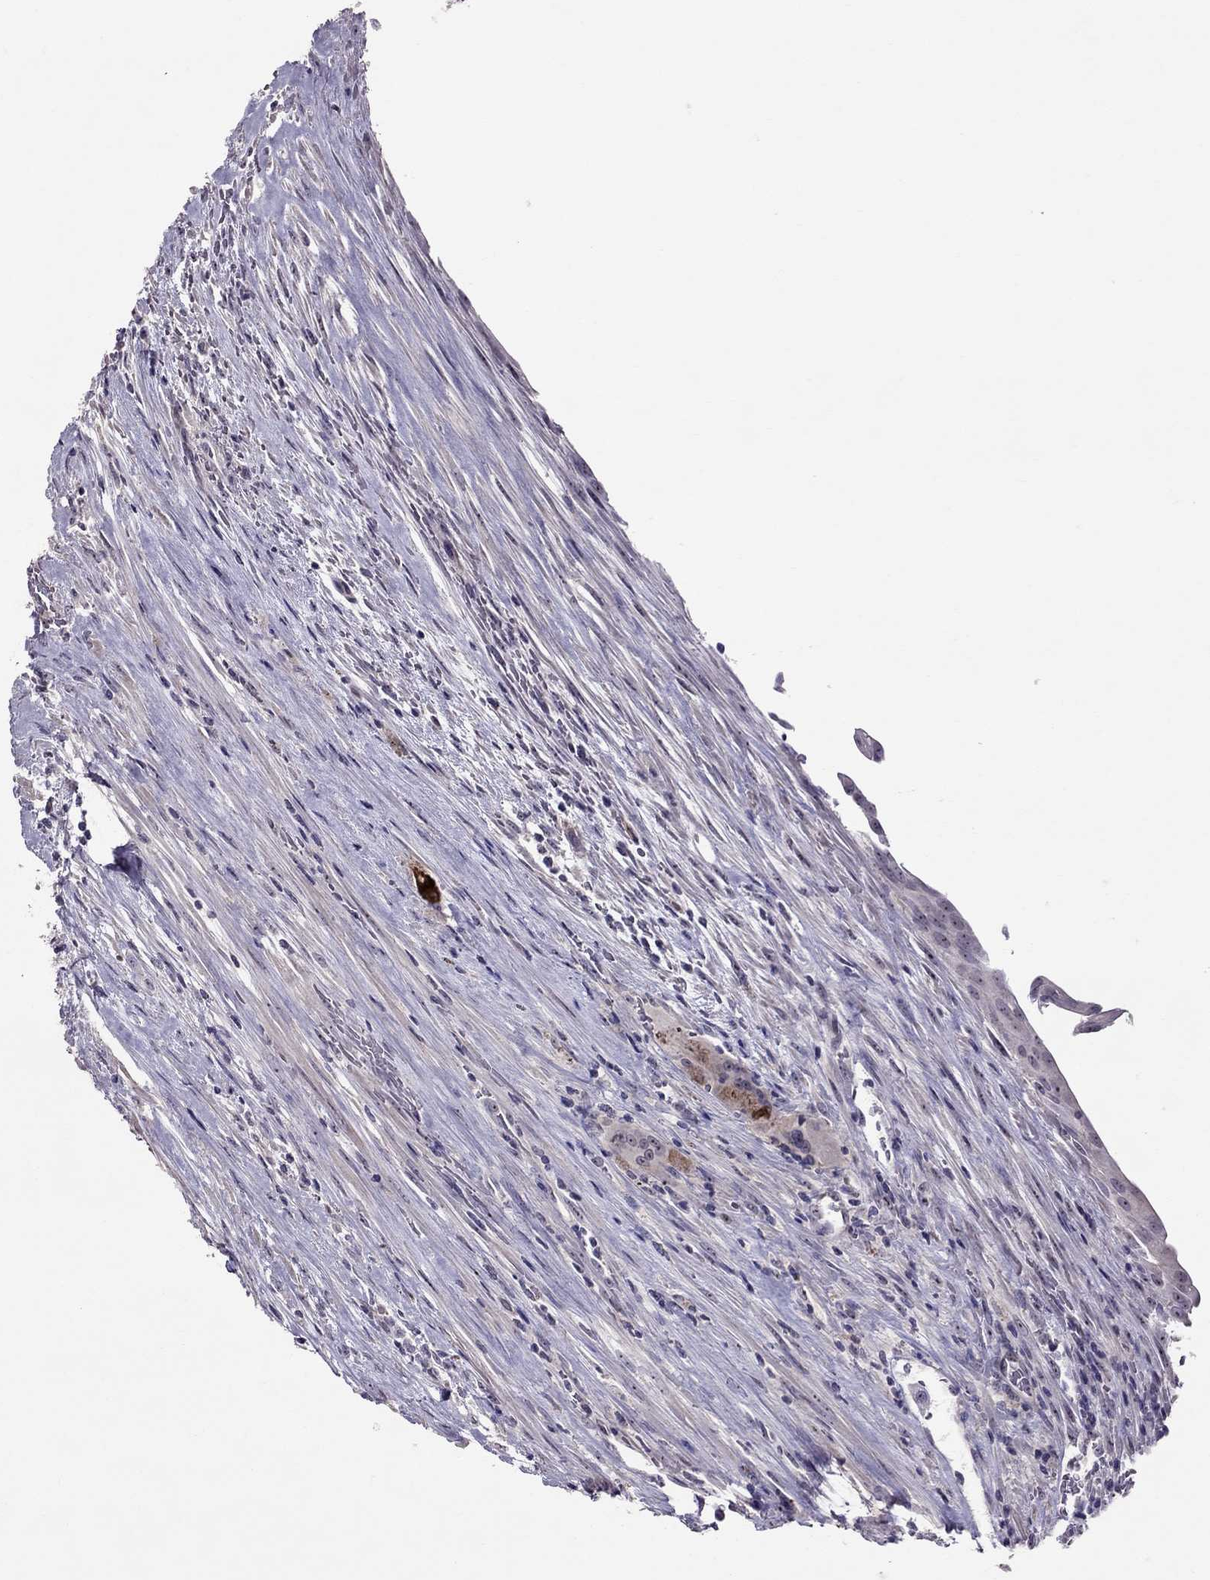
{"staining": {"intensity": "negative", "quantity": "none", "location": "none"}, "tissue": "urothelial cancer", "cell_type": "Tumor cells", "image_type": "cancer", "snomed": [{"axis": "morphology", "description": "Urothelial carcinoma, NOS"}, {"axis": "topography", "description": "Urinary bladder"}], "caption": "DAB immunohistochemical staining of urothelial cancer shows no significant expression in tumor cells.", "gene": "LRRC46", "patient": {"sex": "male", "age": 62}}